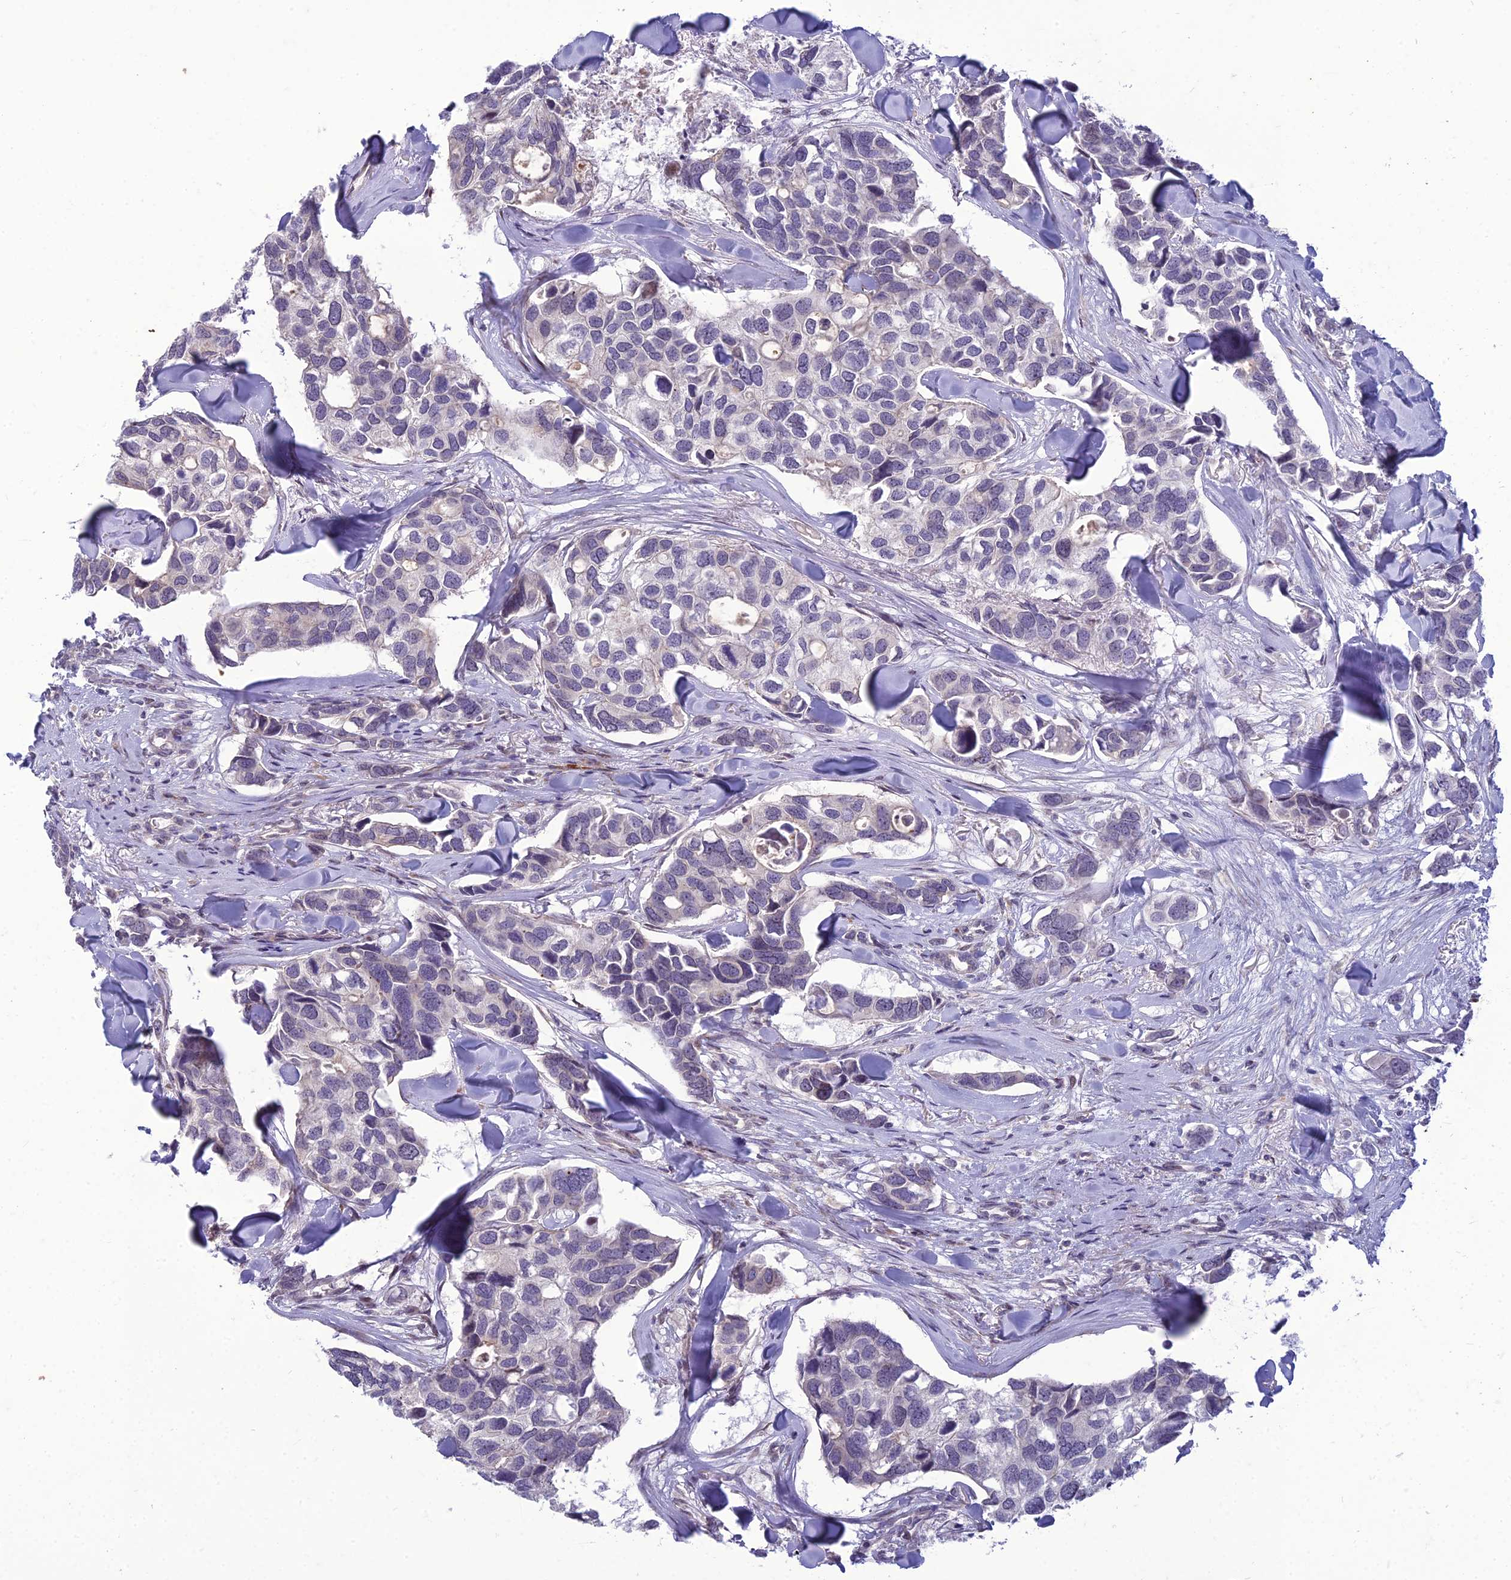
{"staining": {"intensity": "negative", "quantity": "none", "location": "none"}, "tissue": "breast cancer", "cell_type": "Tumor cells", "image_type": "cancer", "snomed": [{"axis": "morphology", "description": "Duct carcinoma"}, {"axis": "topography", "description": "Breast"}], "caption": "Micrograph shows no protein expression in tumor cells of breast invasive ductal carcinoma tissue.", "gene": "DTX2", "patient": {"sex": "female", "age": 83}}